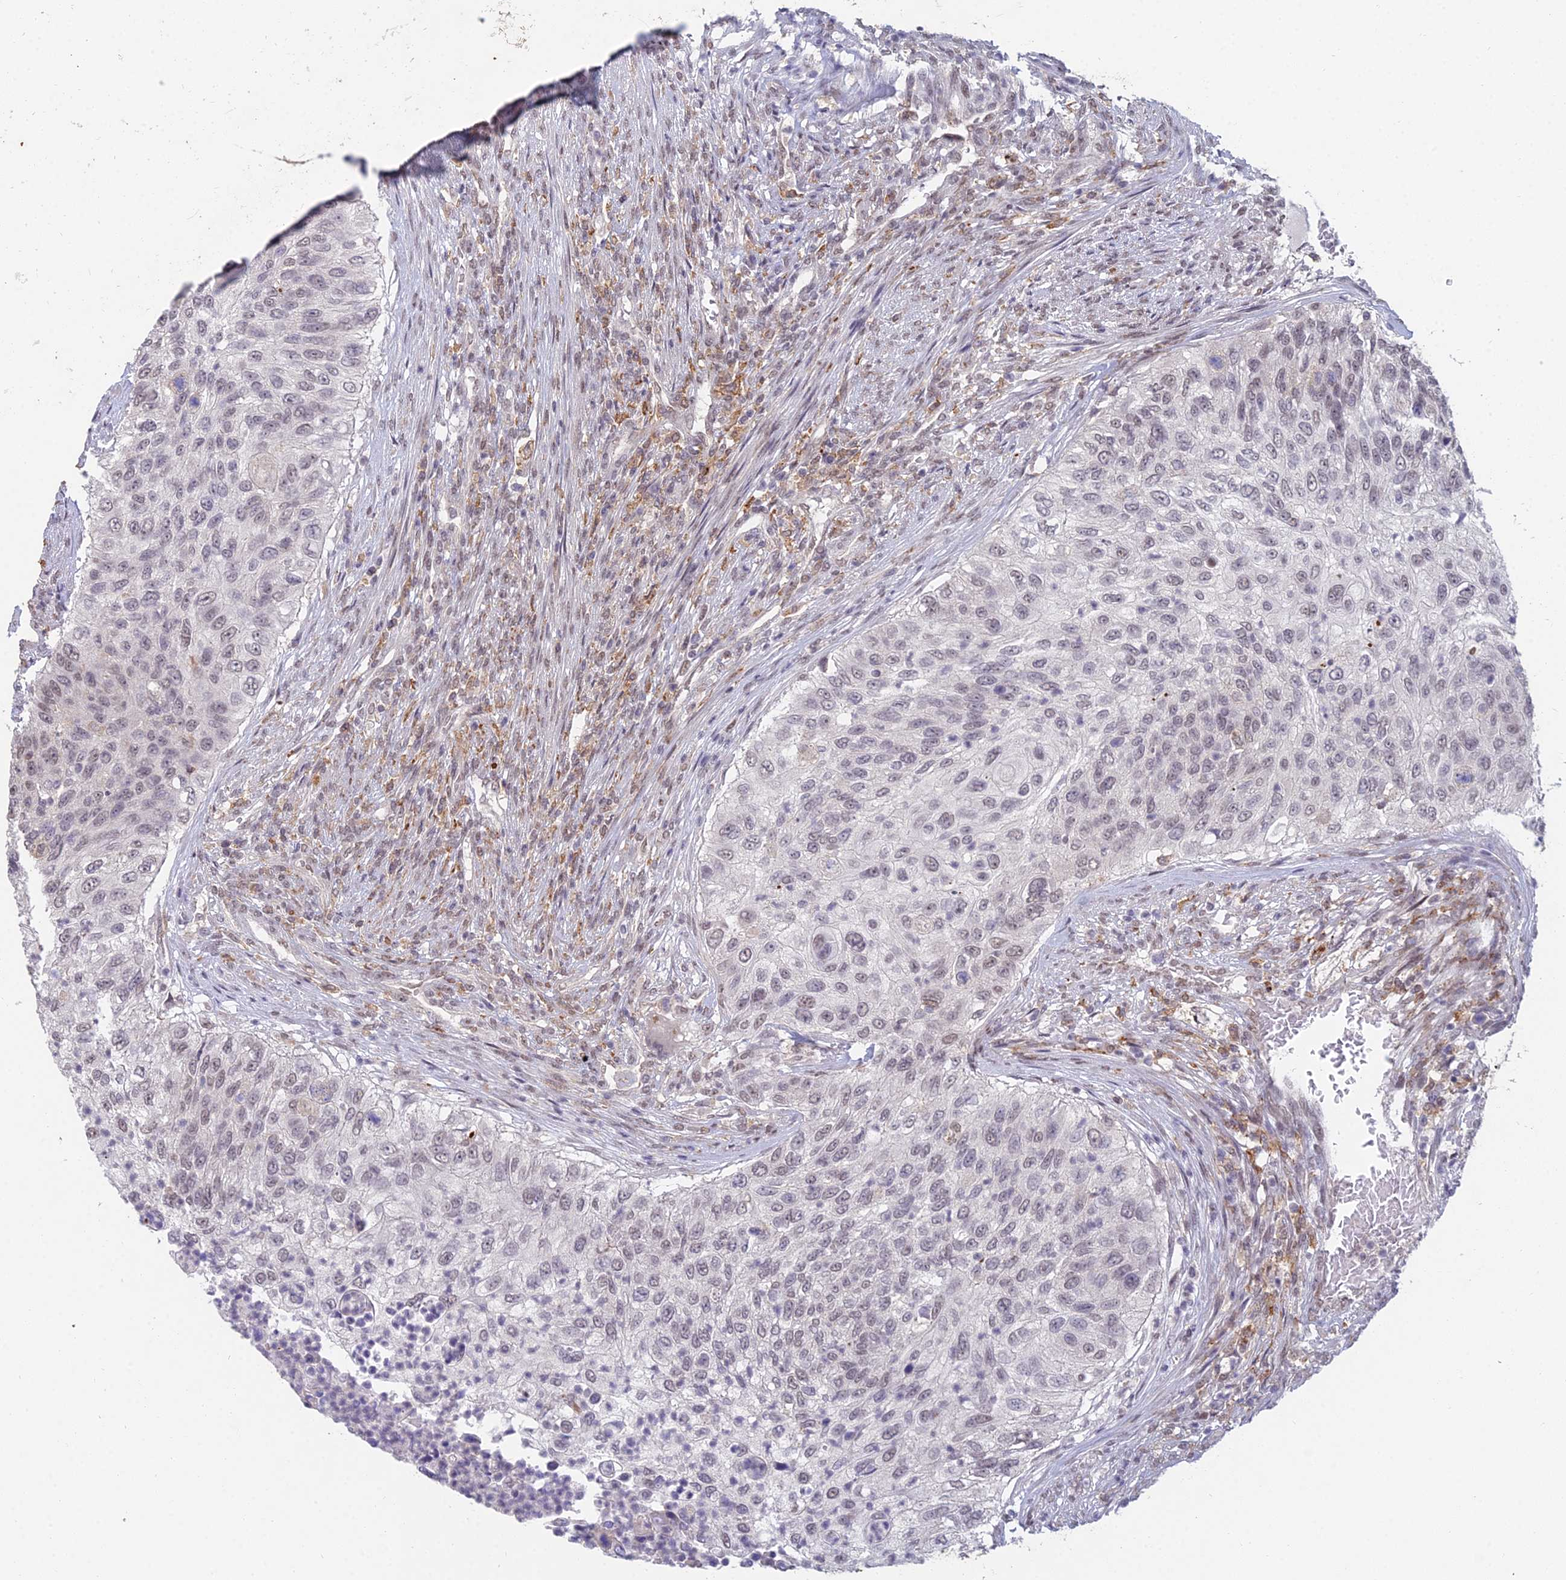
{"staining": {"intensity": "weak", "quantity": "25%-75%", "location": "nuclear"}, "tissue": "urothelial cancer", "cell_type": "Tumor cells", "image_type": "cancer", "snomed": [{"axis": "morphology", "description": "Urothelial carcinoma, High grade"}, {"axis": "topography", "description": "Urinary bladder"}], "caption": "Protein analysis of urothelial carcinoma (high-grade) tissue demonstrates weak nuclear expression in about 25%-75% of tumor cells.", "gene": "ABHD17A", "patient": {"sex": "female", "age": 60}}